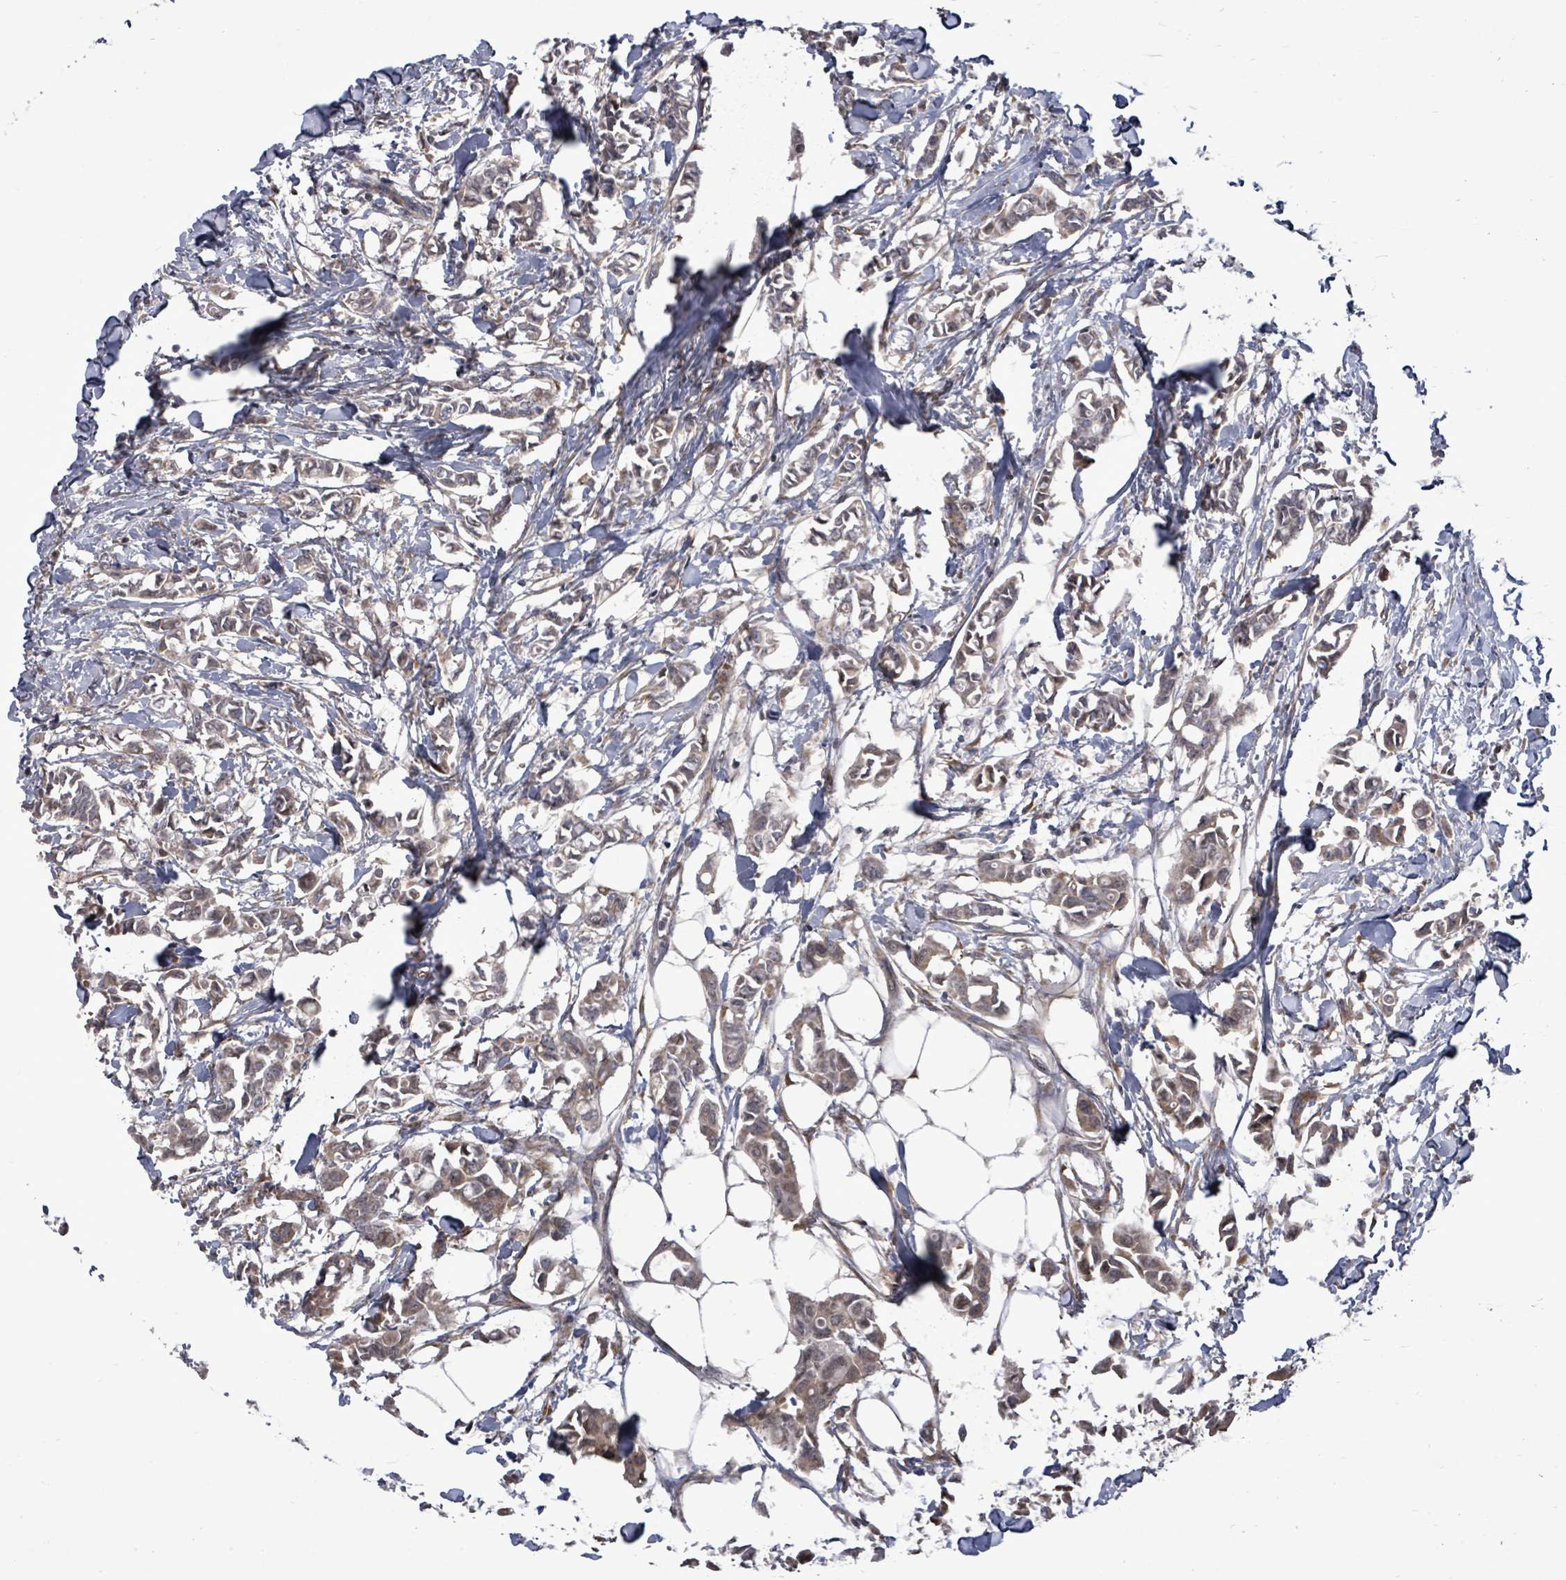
{"staining": {"intensity": "moderate", "quantity": "<25%", "location": "cytoplasmic/membranous"}, "tissue": "breast cancer", "cell_type": "Tumor cells", "image_type": "cancer", "snomed": [{"axis": "morphology", "description": "Duct carcinoma"}, {"axis": "topography", "description": "Breast"}], "caption": "Breast cancer (intraductal carcinoma) stained with DAB (3,3'-diaminobenzidine) immunohistochemistry demonstrates low levels of moderate cytoplasmic/membranous positivity in about <25% of tumor cells.", "gene": "POMGNT2", "patient": {"sex": "female", "age": 41}}